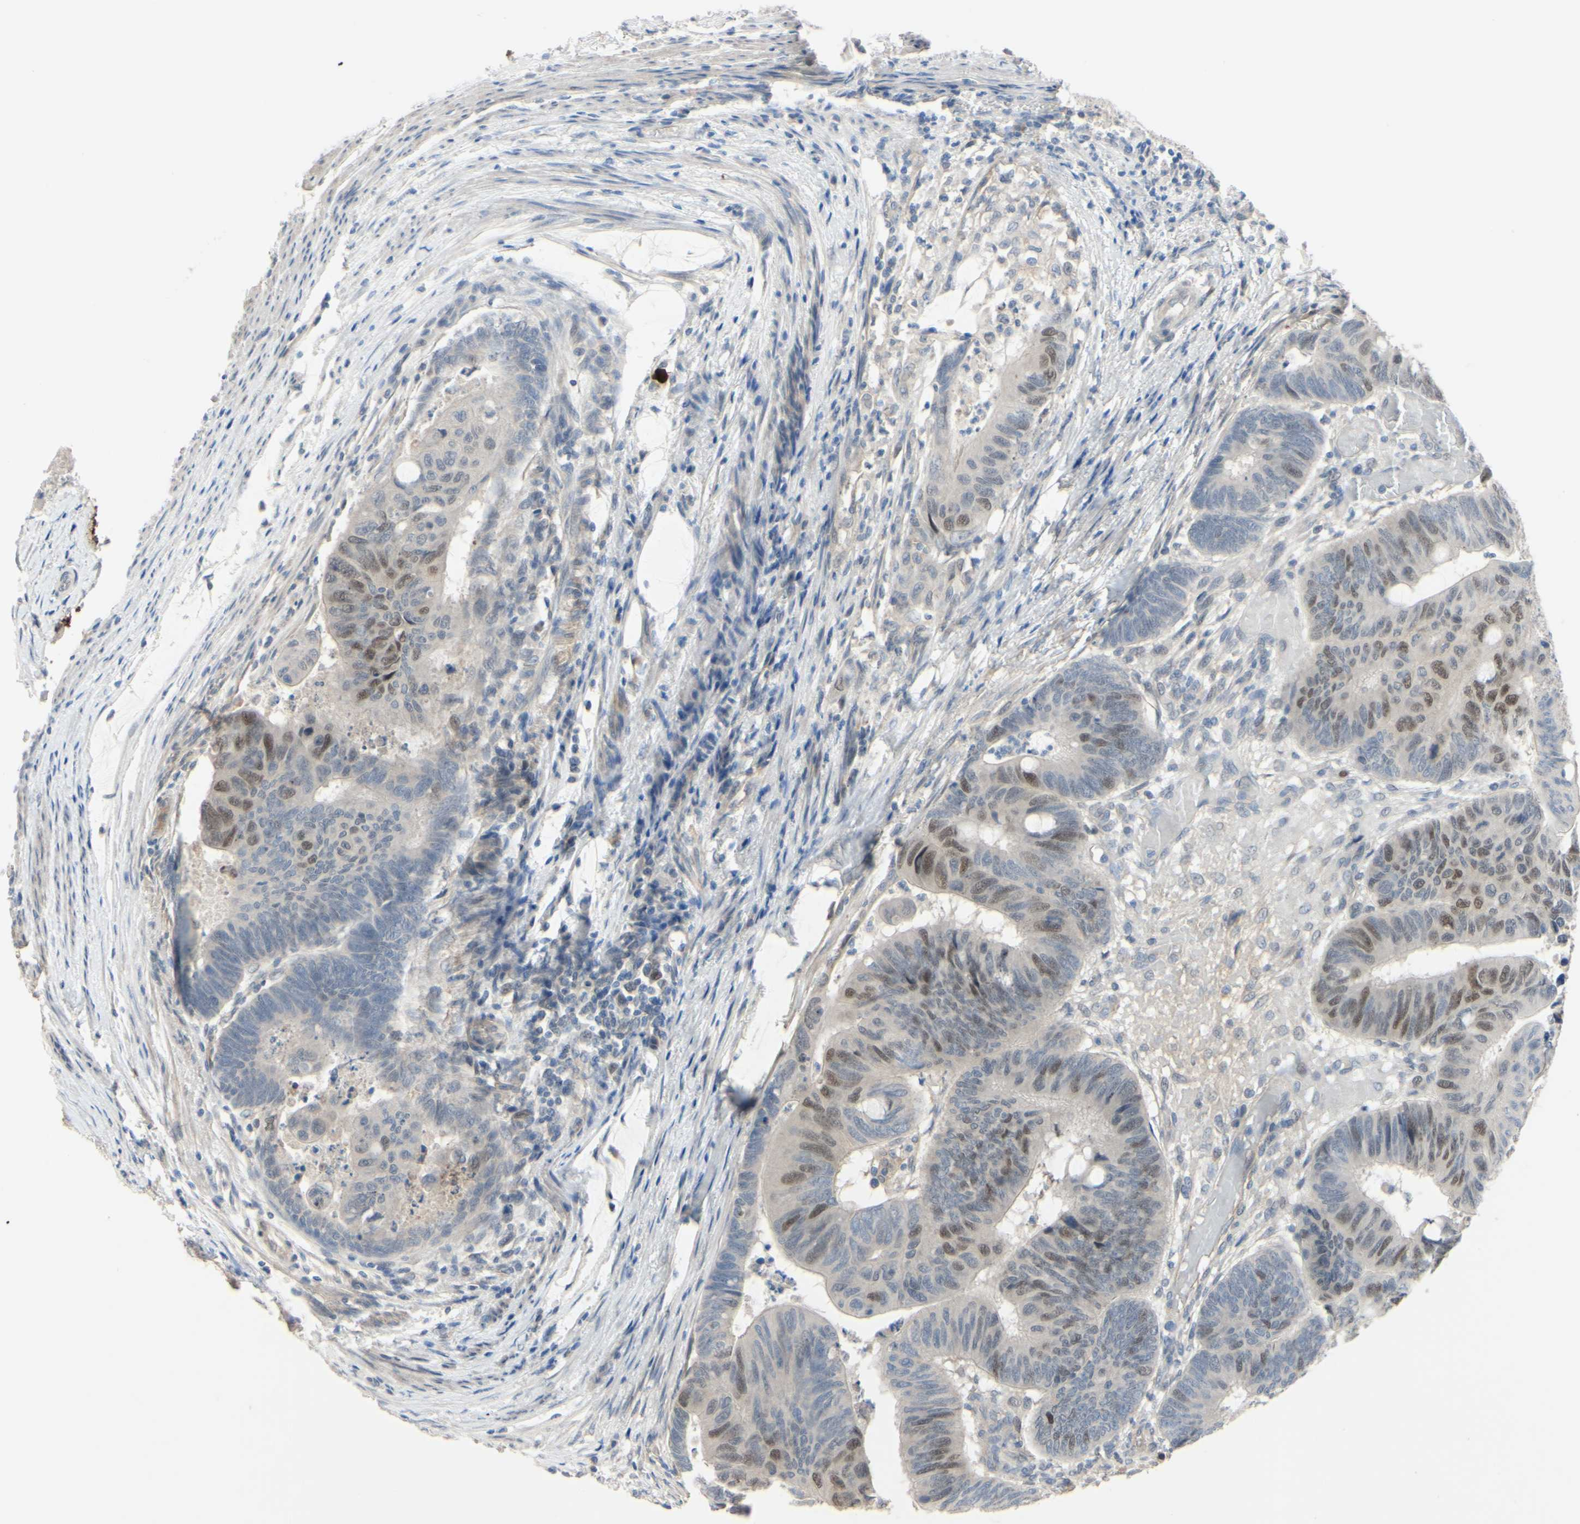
{"staining": {"intensity": "weak", "quantity": "25%-75%", "location": "nuclear"}, "tissue": "colorectal cancer", "cell_type": "Tumor cells", "image_type": "cancer", "snomed": [{"axis": "morphology", "description": "Normal tissue, NOS"}, {"axis": "morphology", "description": "Adenocarcinoma, NOS"}, {"axis": "topography", "description": "Rectum"}, {"axis": "topography", "description": "Peripheral nerve tissue"}], "caption": "Colorectal adenocarcinoma stained with immunohistochemistry (IHC) reveals weak nuclear positivity in approximately 25%-75% of tumor cells.", "gene": "LHX9", "patient": {"sex": "male", "age": 92}}